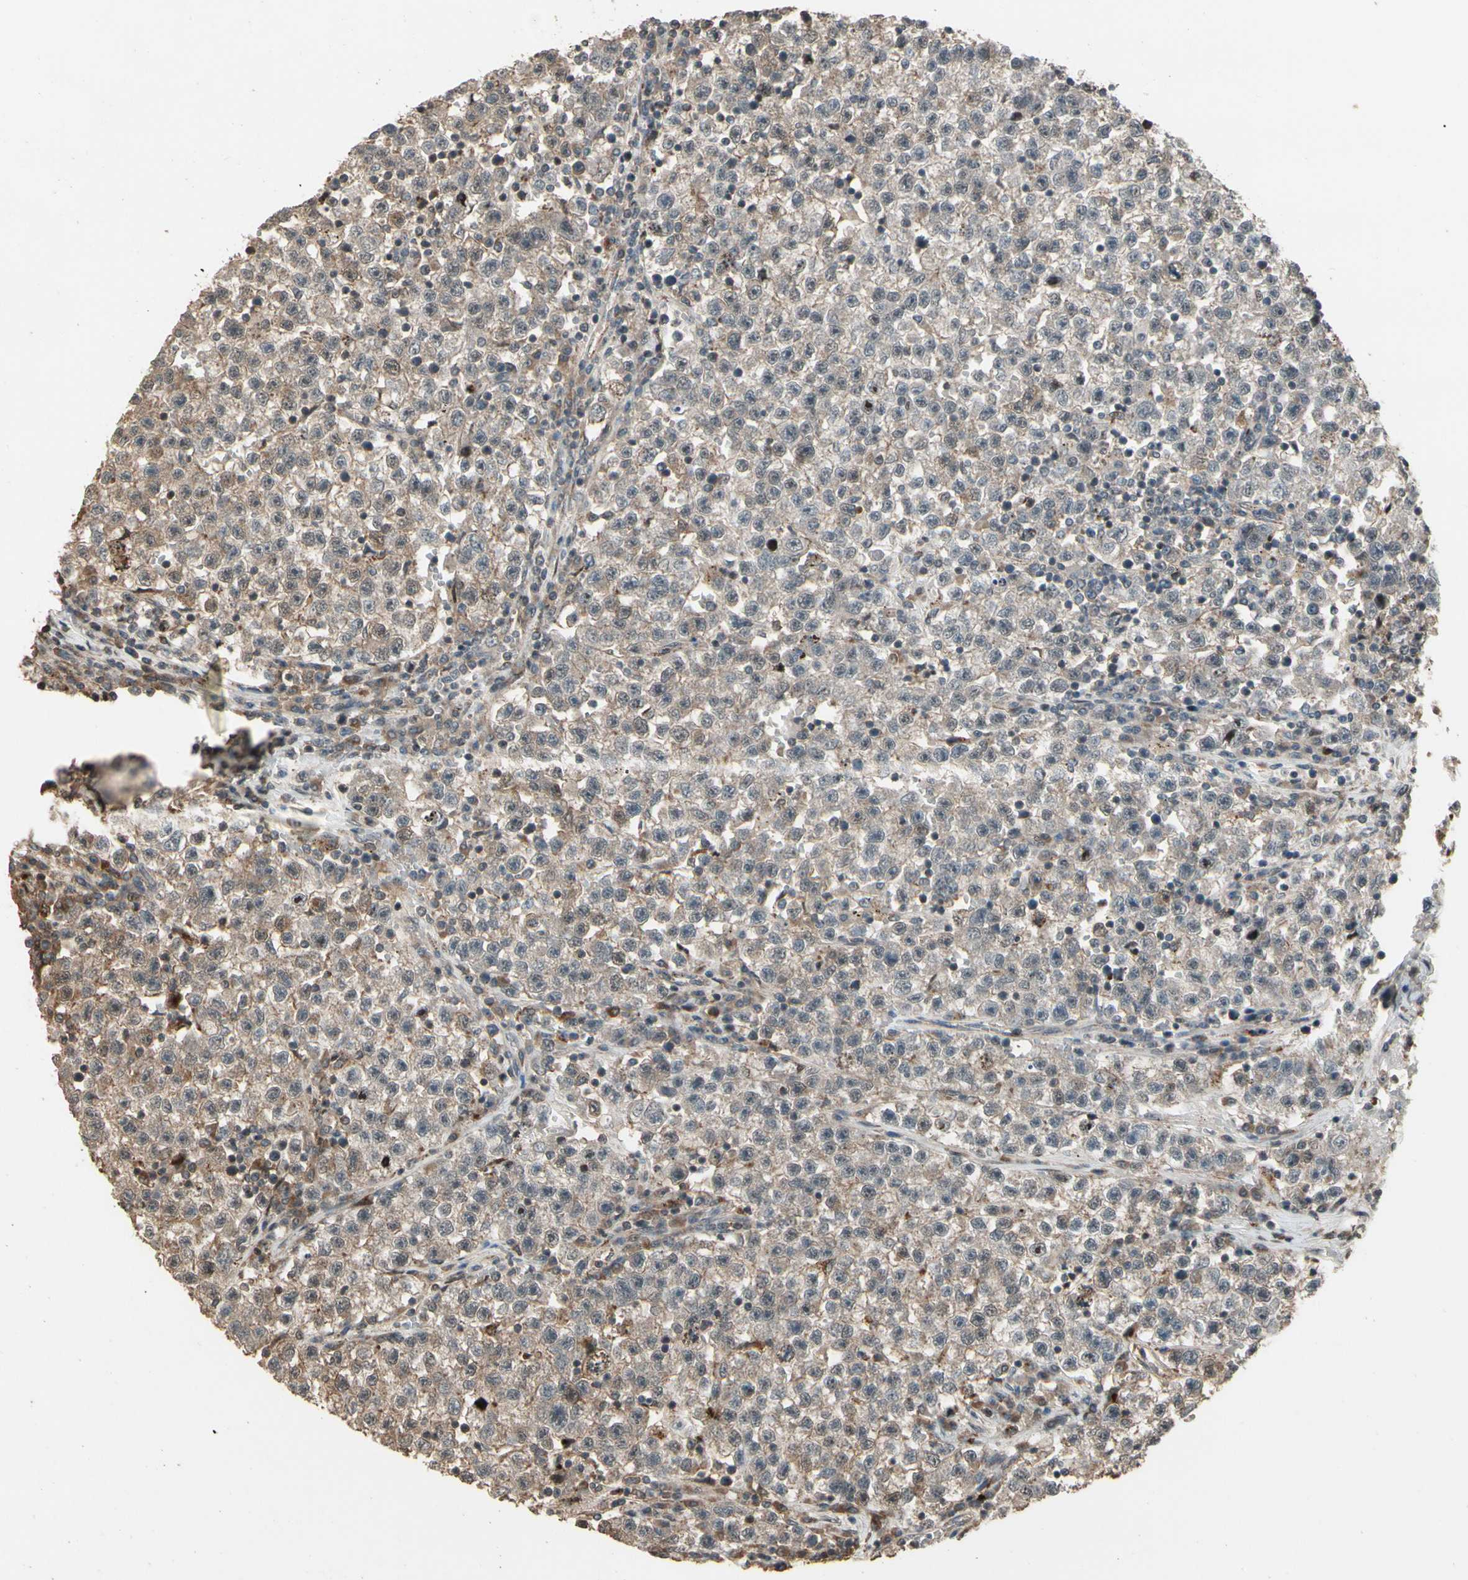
{"staining": {"intensity": "weak", "quantity": "25%-75%", "location": "cytoplasmic/membranous"}, "tissue": "testis cancer", "cell_type": "Tumor cells", "image_type": "cancer", "snomed": [{"axis": "morphology", "description": "Seminoma, NOS"}, {"axis": "topography", "description": "Testis"}], "caption": "Seminoma (testis) stained for a protein (brown) reveals weak cytoplasmic/membranous positive expression in approximately 25%-75% of tumor cells.", "gene": "CSF1R", "patient": {"sex": "male", "age": 22}}